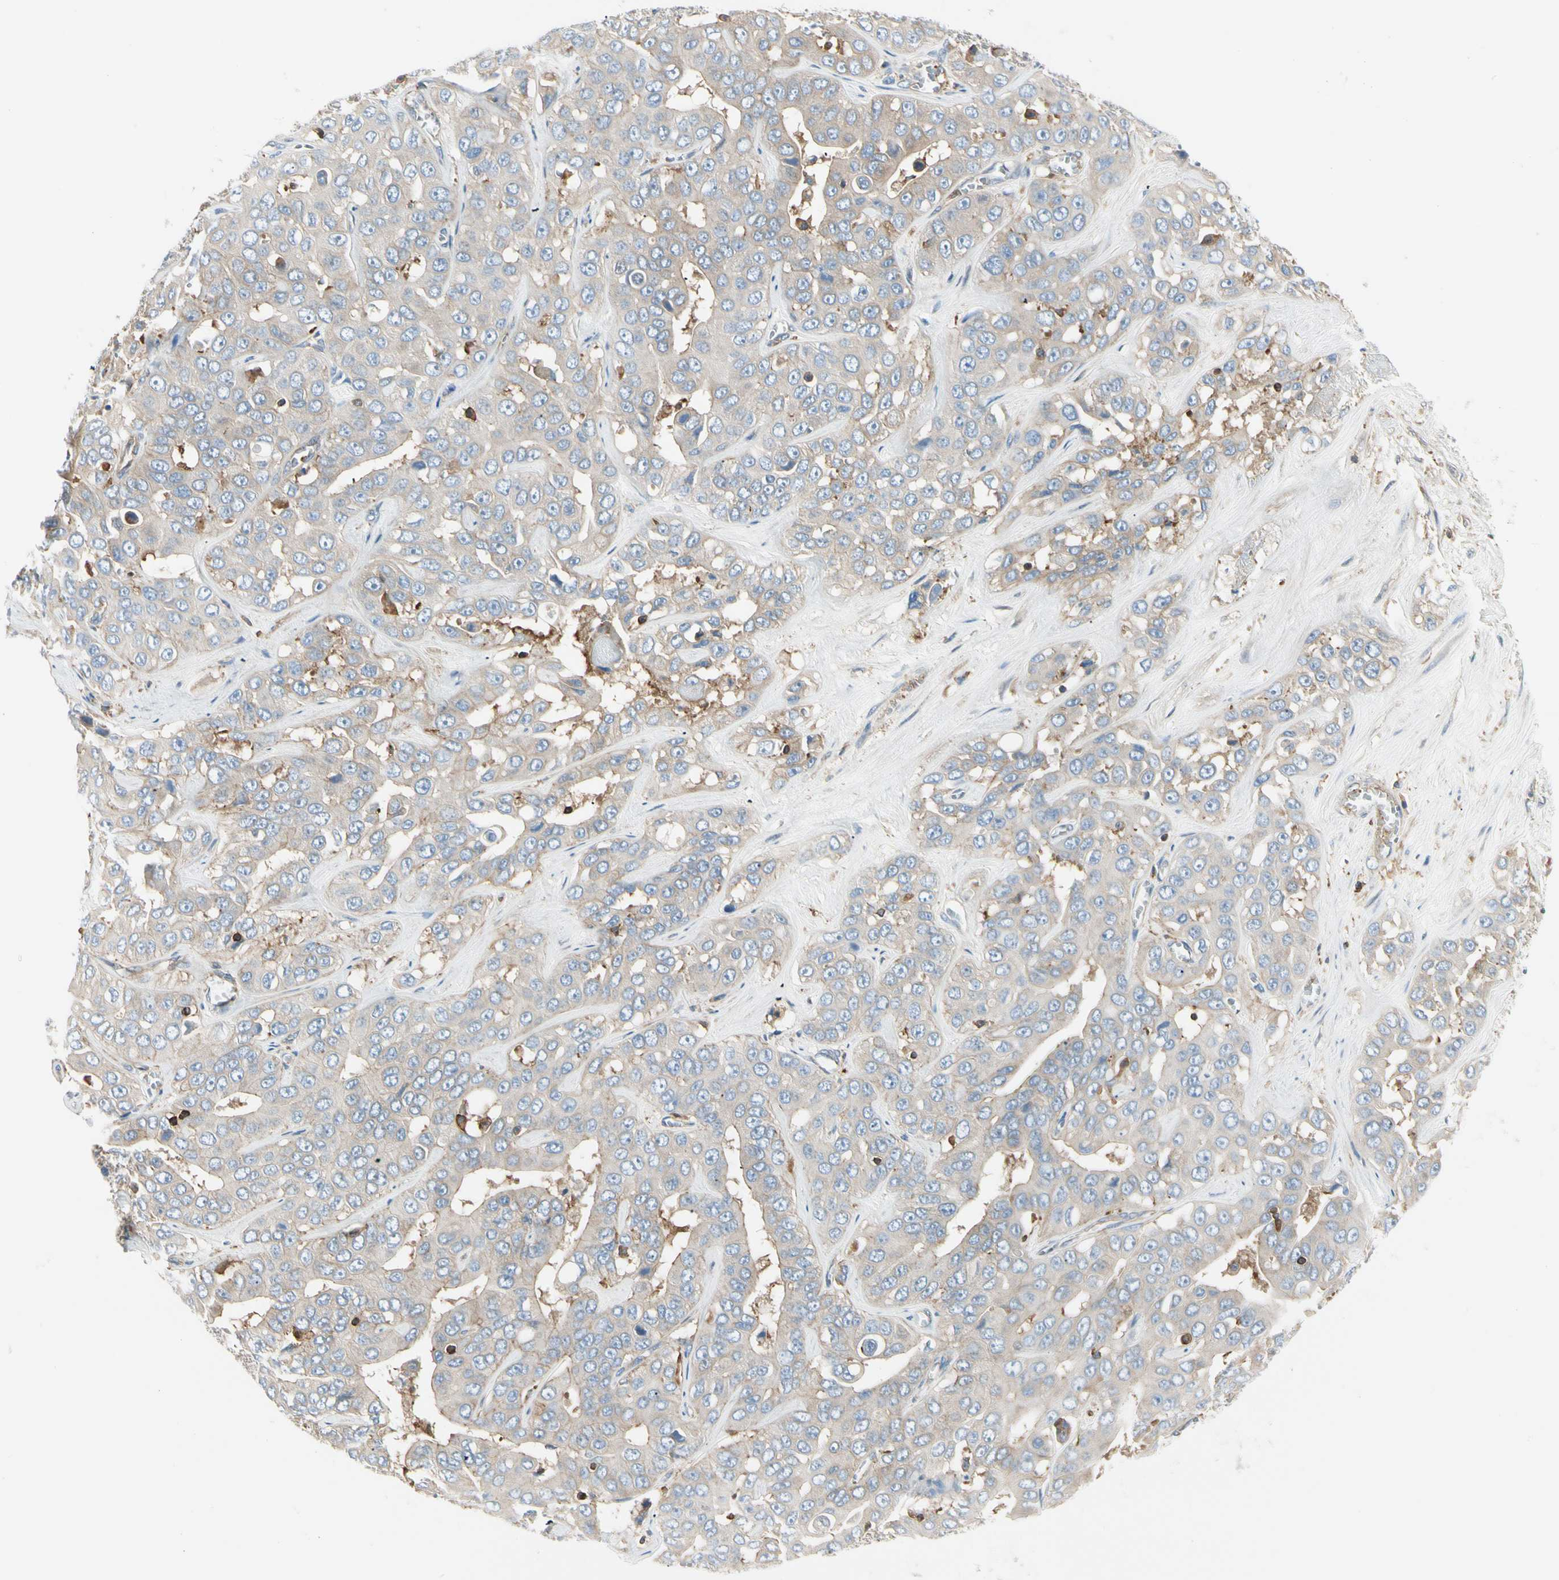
{"staining": {"intensity": "weak", "quantity": "<25%", "location": "cytoplasmic/membranous"}, "tissue": "liver cancer", "cell_type": "Tumor cells", "image_type": "cancer", "snomed": [{"axis": "morphology", "description": "Cholangiocarcinoma"}, {"axis": "topography", "description": "Liver"}], "caption": "Cholangiocarcinoma (liver) was stained to show a protein in brown. There is no significant expression in tumor cells.", "gene": "CAPZA2", "patient": {"sex": "female", "age": 52}}